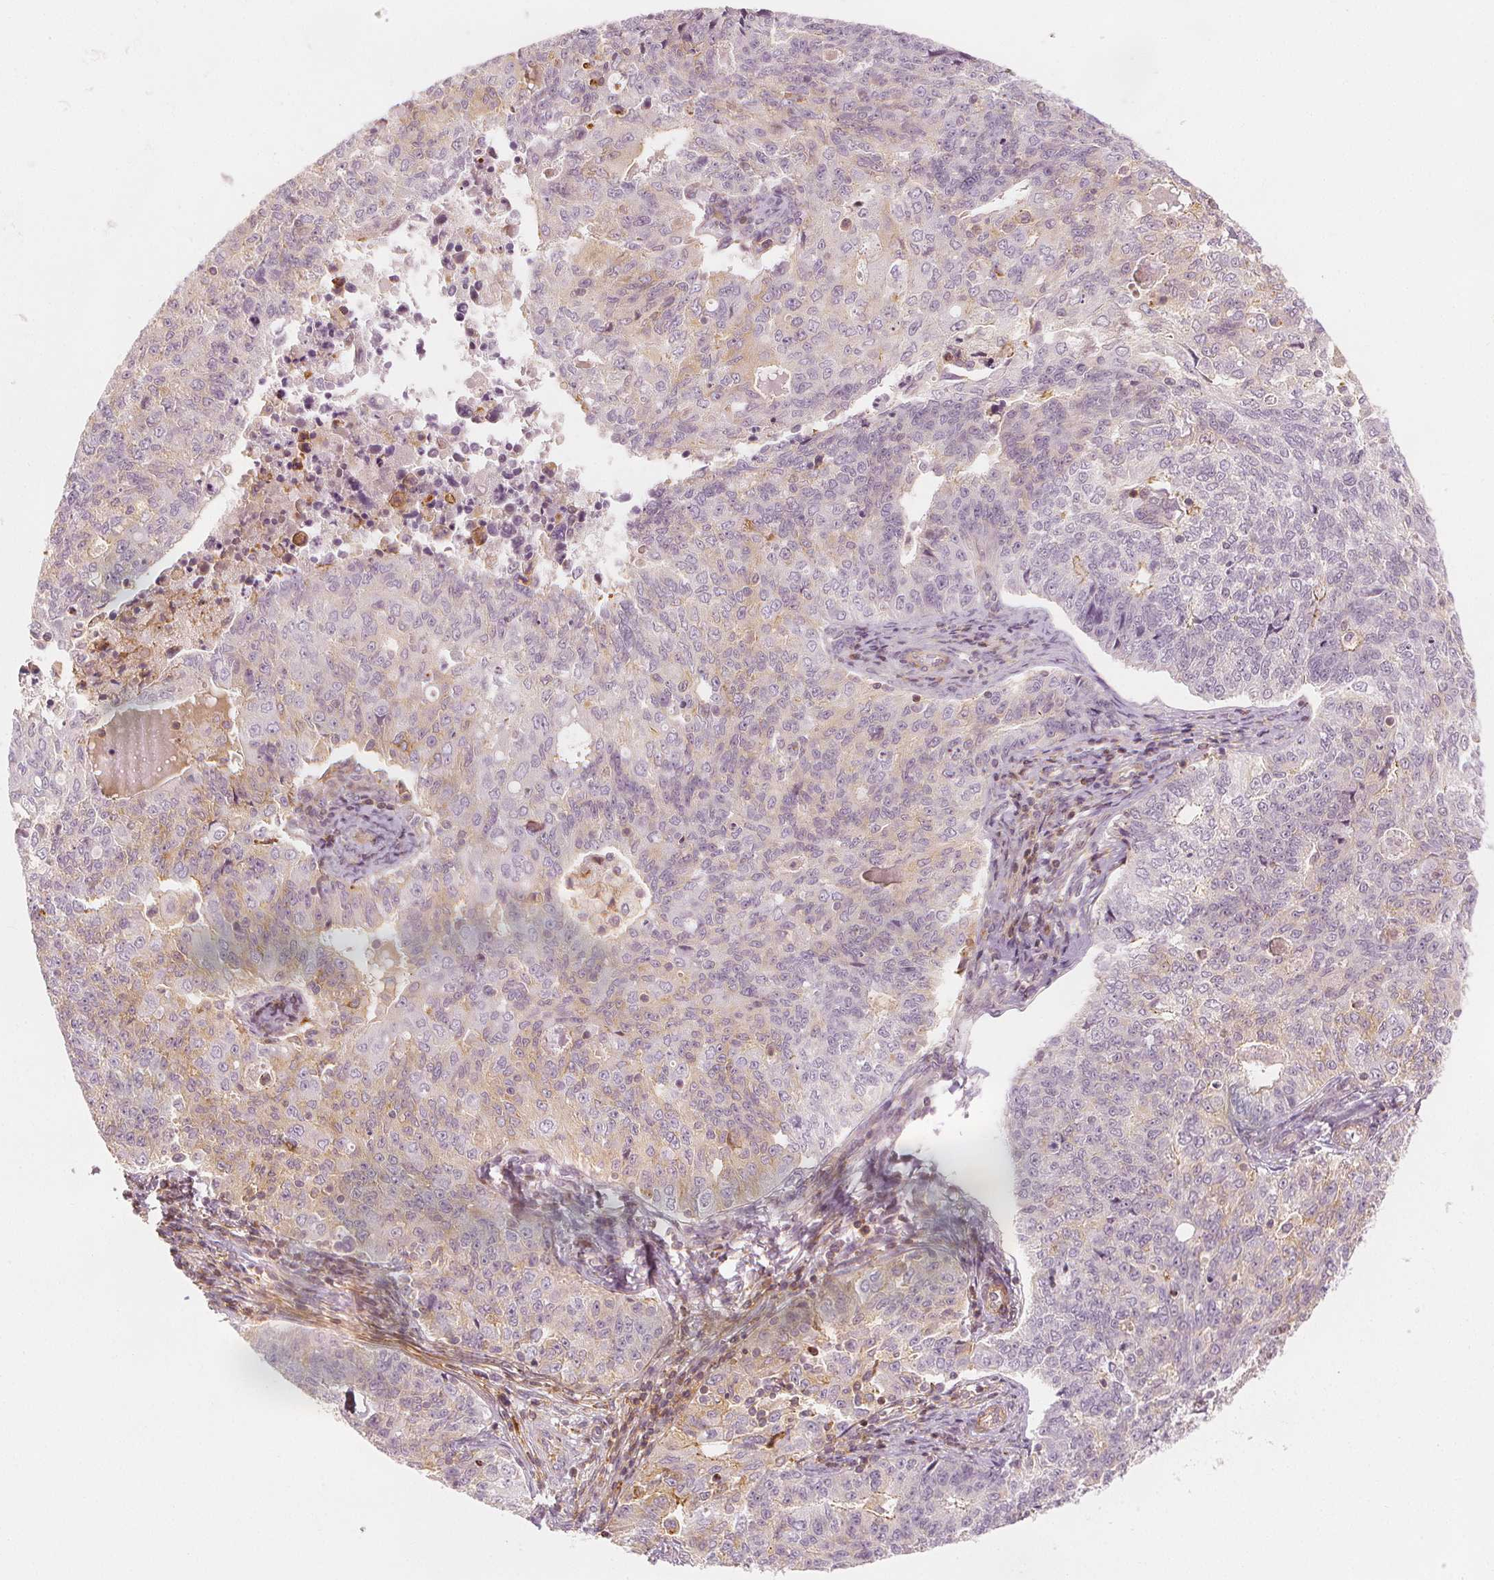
{"staining": {"intensity": "weak", "quantity": "<25%", "location": "cytoplasmic/membranous"}, "tissue": "endometrial cancer", "cell_type": "Tumor cells", "image_type": "cancer", "snomed": [{"axis": "morphology", "description": "Adenocarcinoma, NOS"}, {"axis": "topography", "description": "Endometrium"}], "caption": "An IHC image of adenocarcinoma (endometrial) is shown. There is no staining in tumor cells of adenocarcinoma (endometrial).", "gene": "ARHGAP26", "patient": {"sex": "female", "age": 43}}